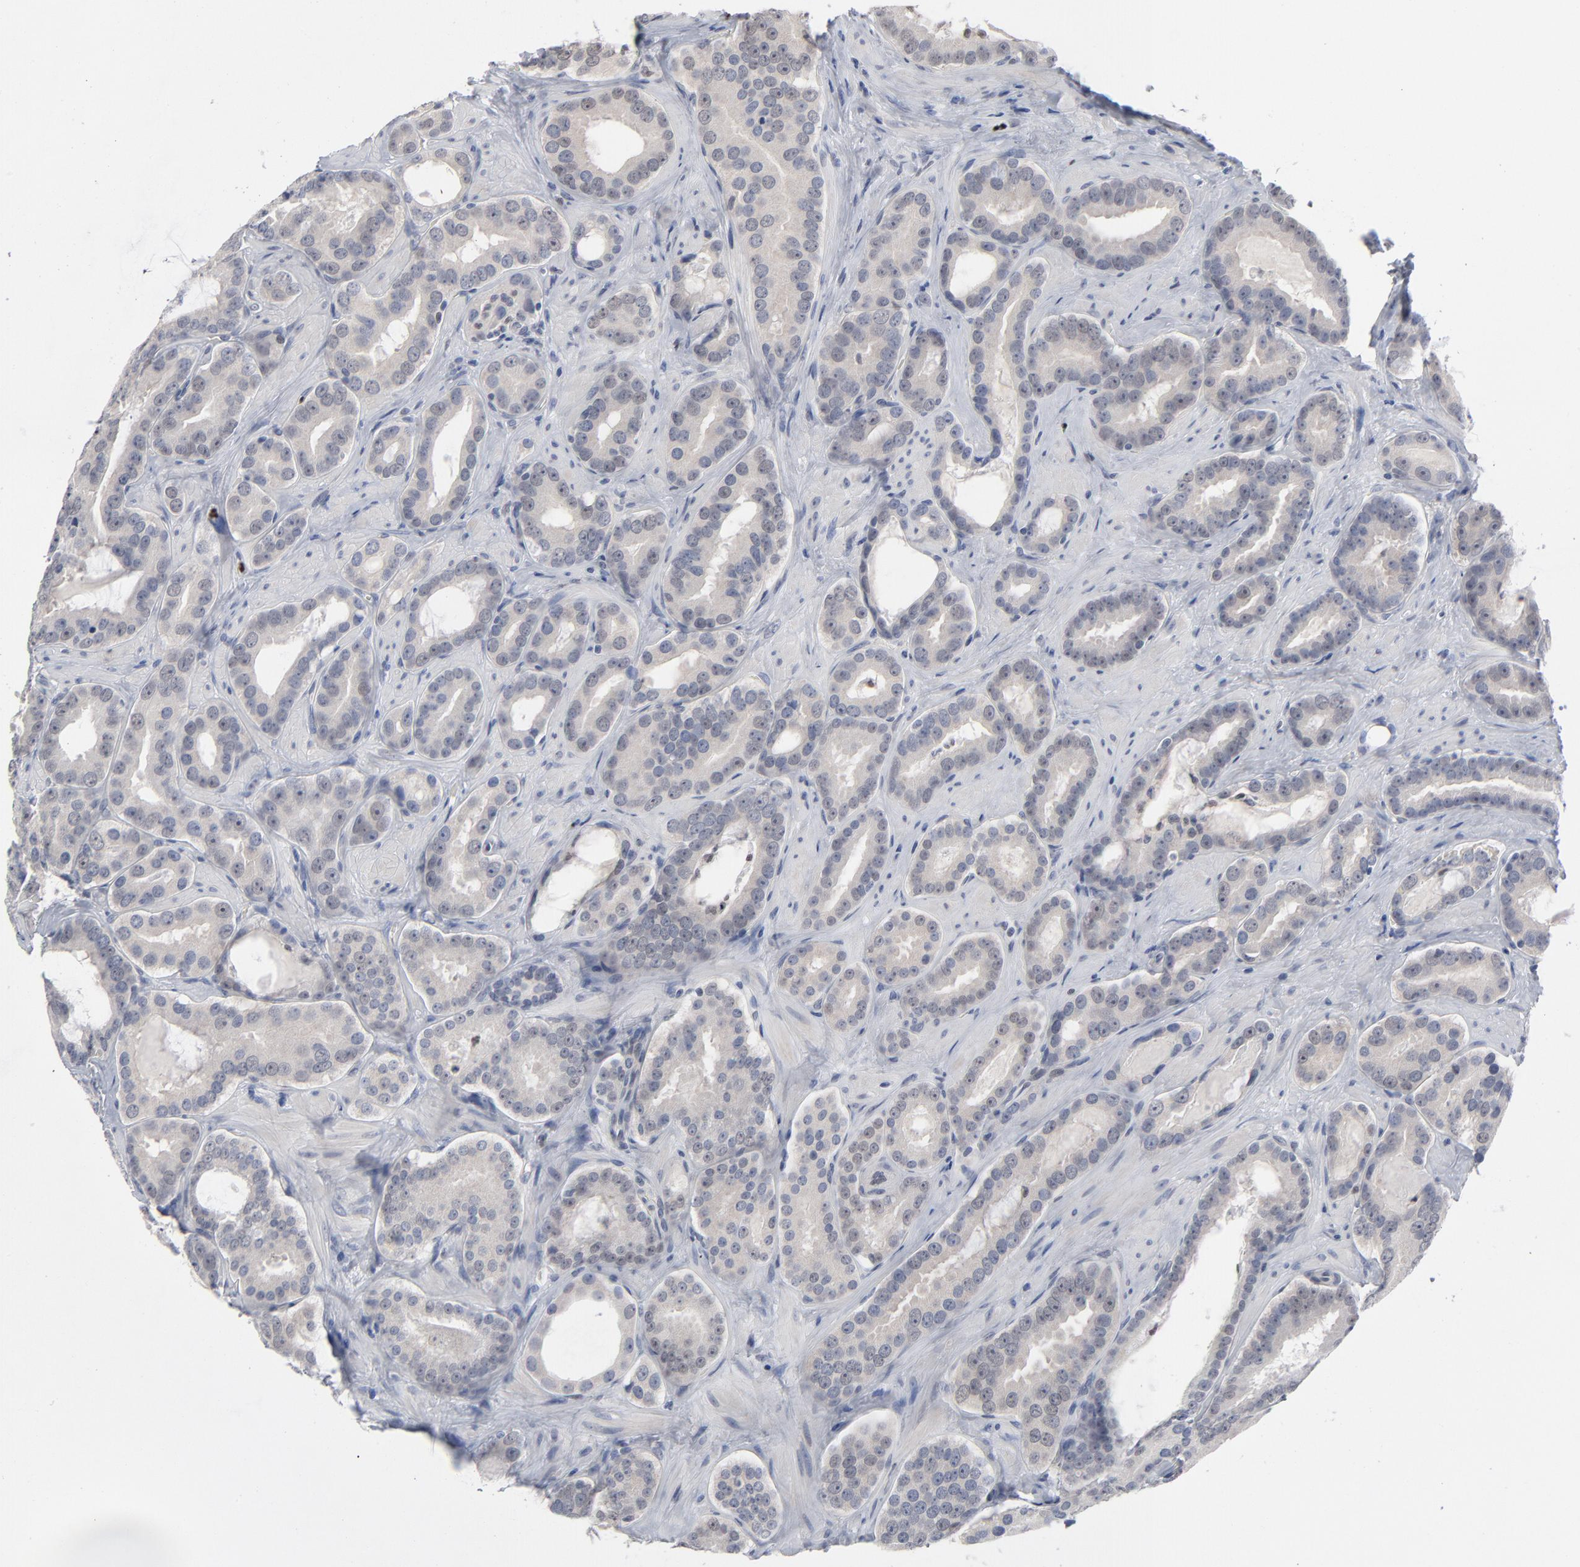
{"staining": {"intensity": "negative", "quantity": "none", "location": "none"}, "tissue": "prostate cancer", "cell_type": "Tumor cells", "image_type": "cancer", "snomed": [{"axis": "morphology", "description": "Adenocarcinoma, Low grade"}, {"axis": "topography", "description": "Prostate"}], "caption": "This is an immunohistochemistry image of prostate adenocarcinoma (low-grade). There is no expression in tumor cells.", "gene": "FOXN2", "patient": {"sex": "male", "age": 59}}